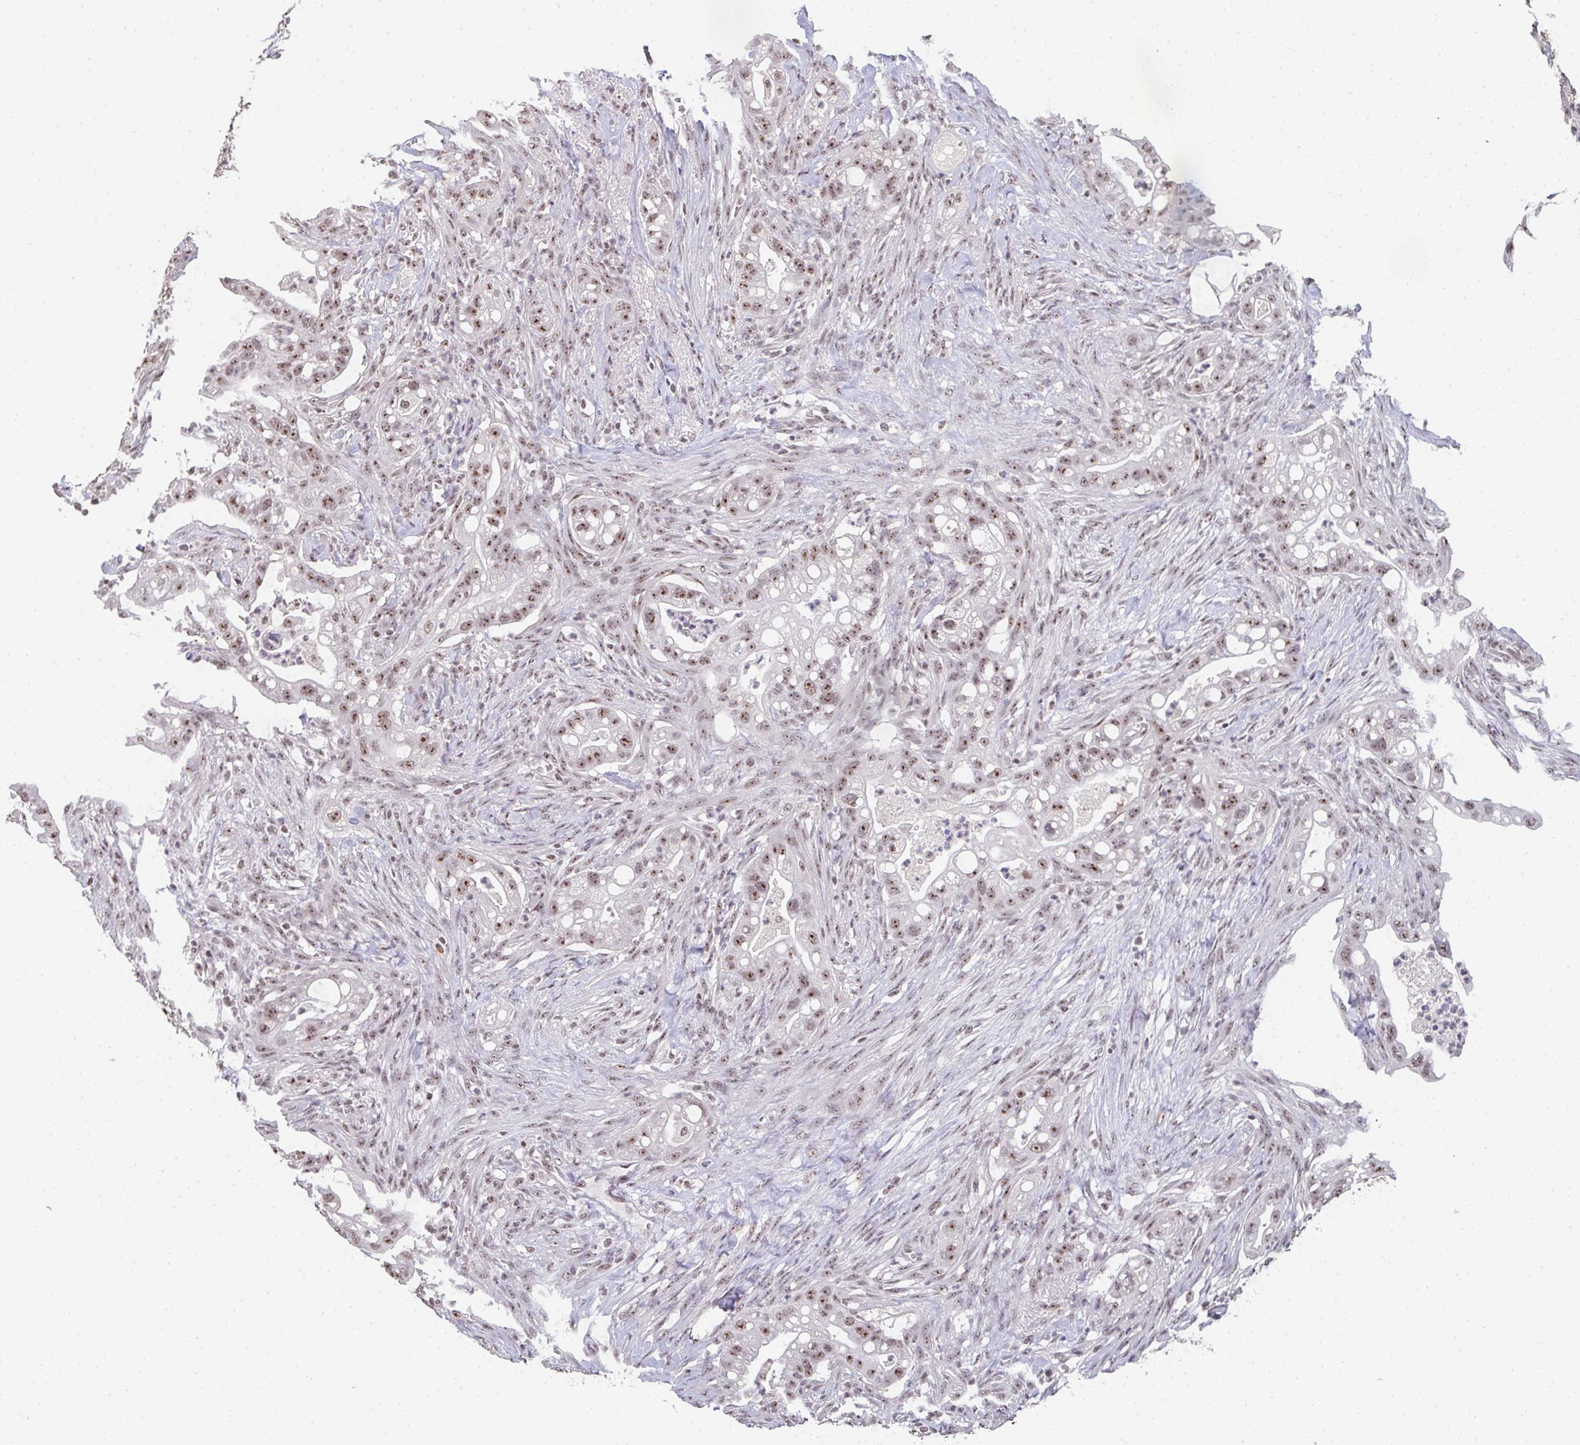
{"staining": {"intensity": "moderate", "quantity": ">75%", "location": "nuclear"}, "tissue": "pancreatic cancer", "cell_type": "Tumor cells", "image_type": "cancer", "snomed": [{"axis": "morphology", "description": "Adenocarcinoma, NOS"}, {"axis": "topography", "description": "Pancreas"}], "caption": "A high-resolution histopathology image shows immunohistochemistry (IHC) staining of pancreatic cancer (adenocarcinoma), which exhibits moderate nuclear staining in about >75% of tumor cells.", "gene": "DKC1", "patient": {"sex": "male", "age": 44}}